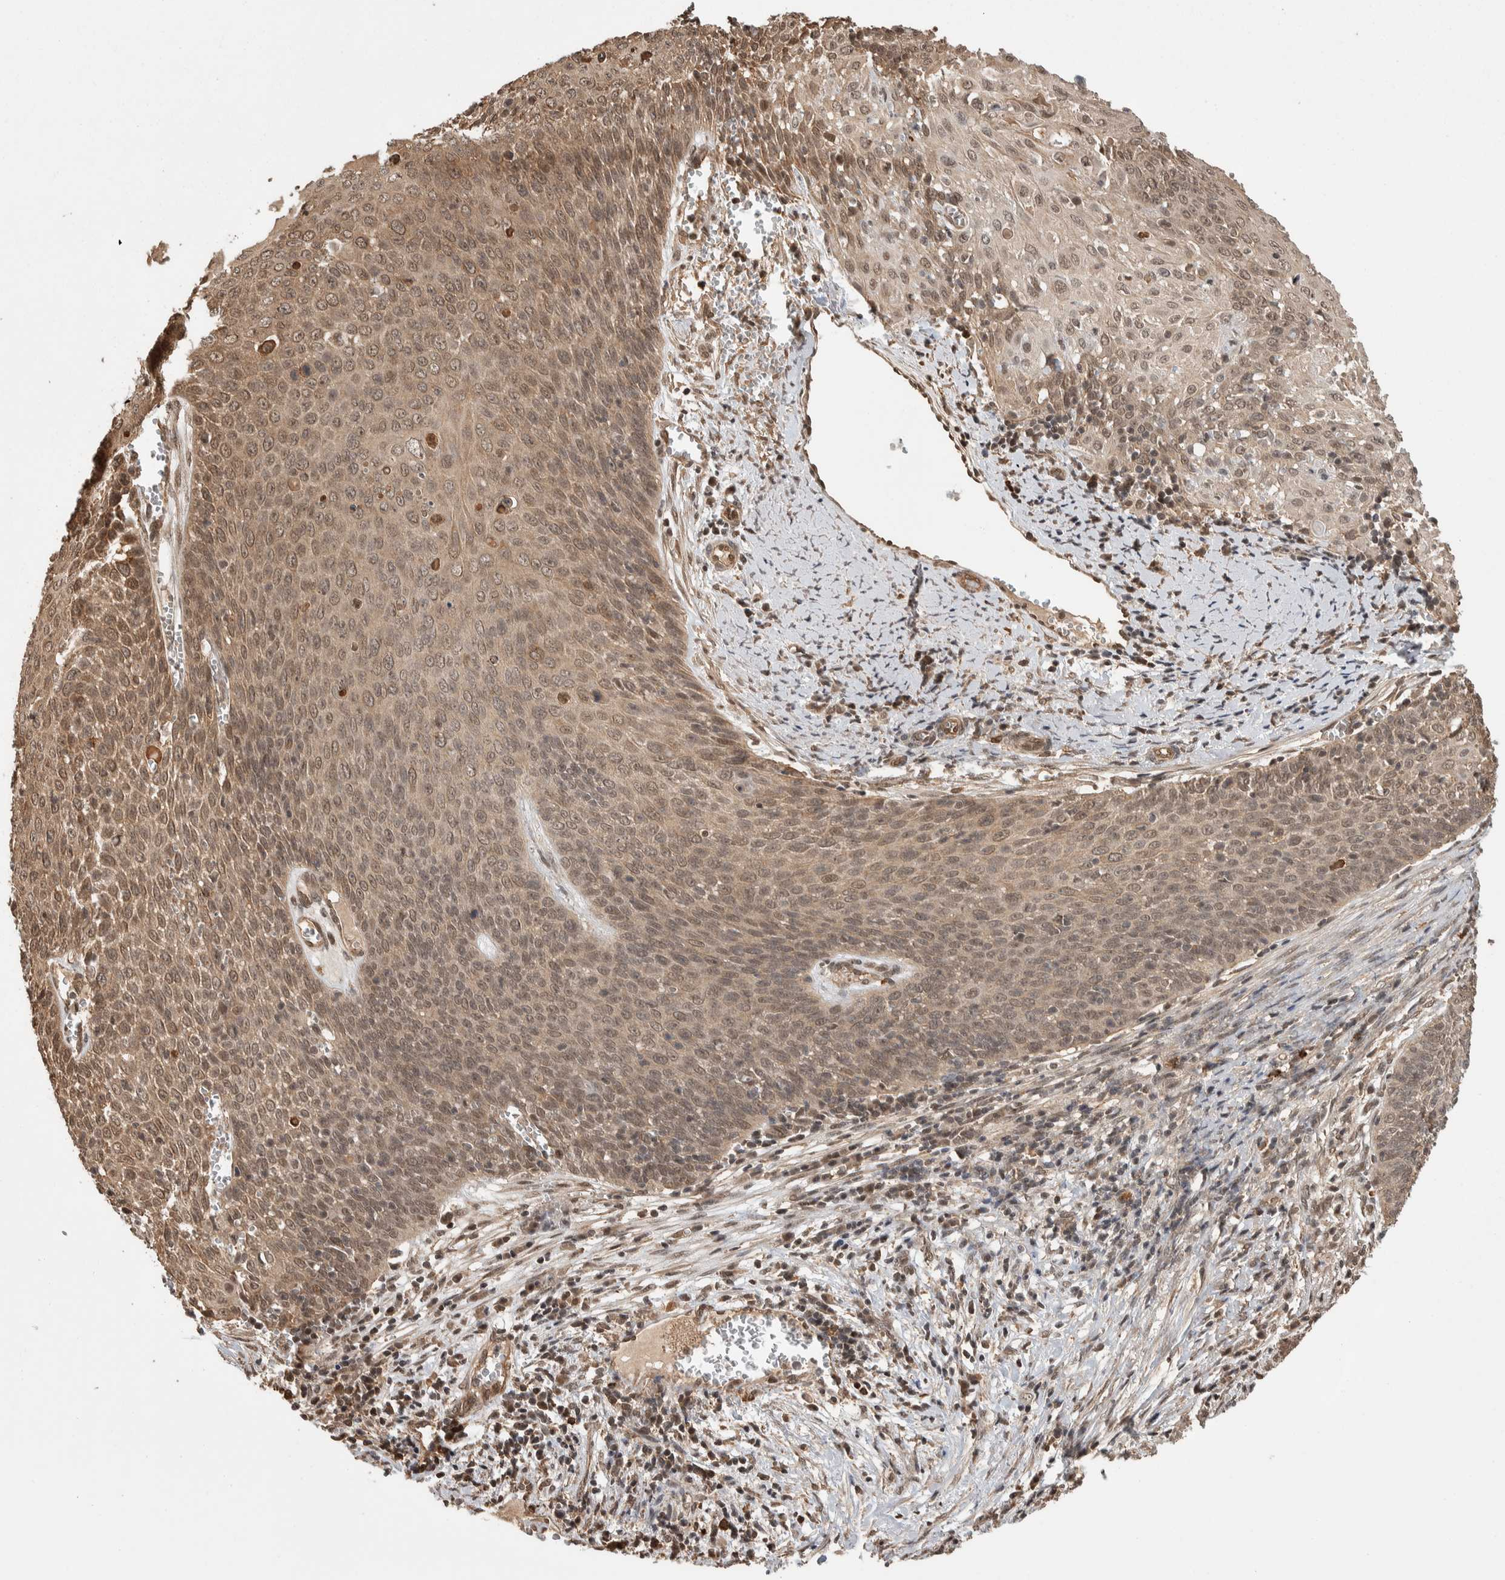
{"staining": {"intensity": "moderate", "quantity": ">75%", "location": "cytoplasmic/membranous,nuclear"}, "tissue": "cervical cancer", "cell_type": "Tumor cells", "image_type": "cancer", "snomed": [{"axis": "morphology", "description": "Squamous cell carcinoma, NOS"}, {"axis": "topography", "description": "Cervix"}], "caption": "Moderate cytoplasmic/membranous and nuclear positivity is identified in approximately >75% of tumor cells in cervical cancer (squamous cell carcinoma). The staining was performed using DAB (3,3'-diaminobenzidine) to visualize the protein expression in brown, while the nuclei were stained in blue with hematoxylin (Magnification: 20x).", "gene": "ZNF592", "patient": {"sex": "female", "age": 39}}